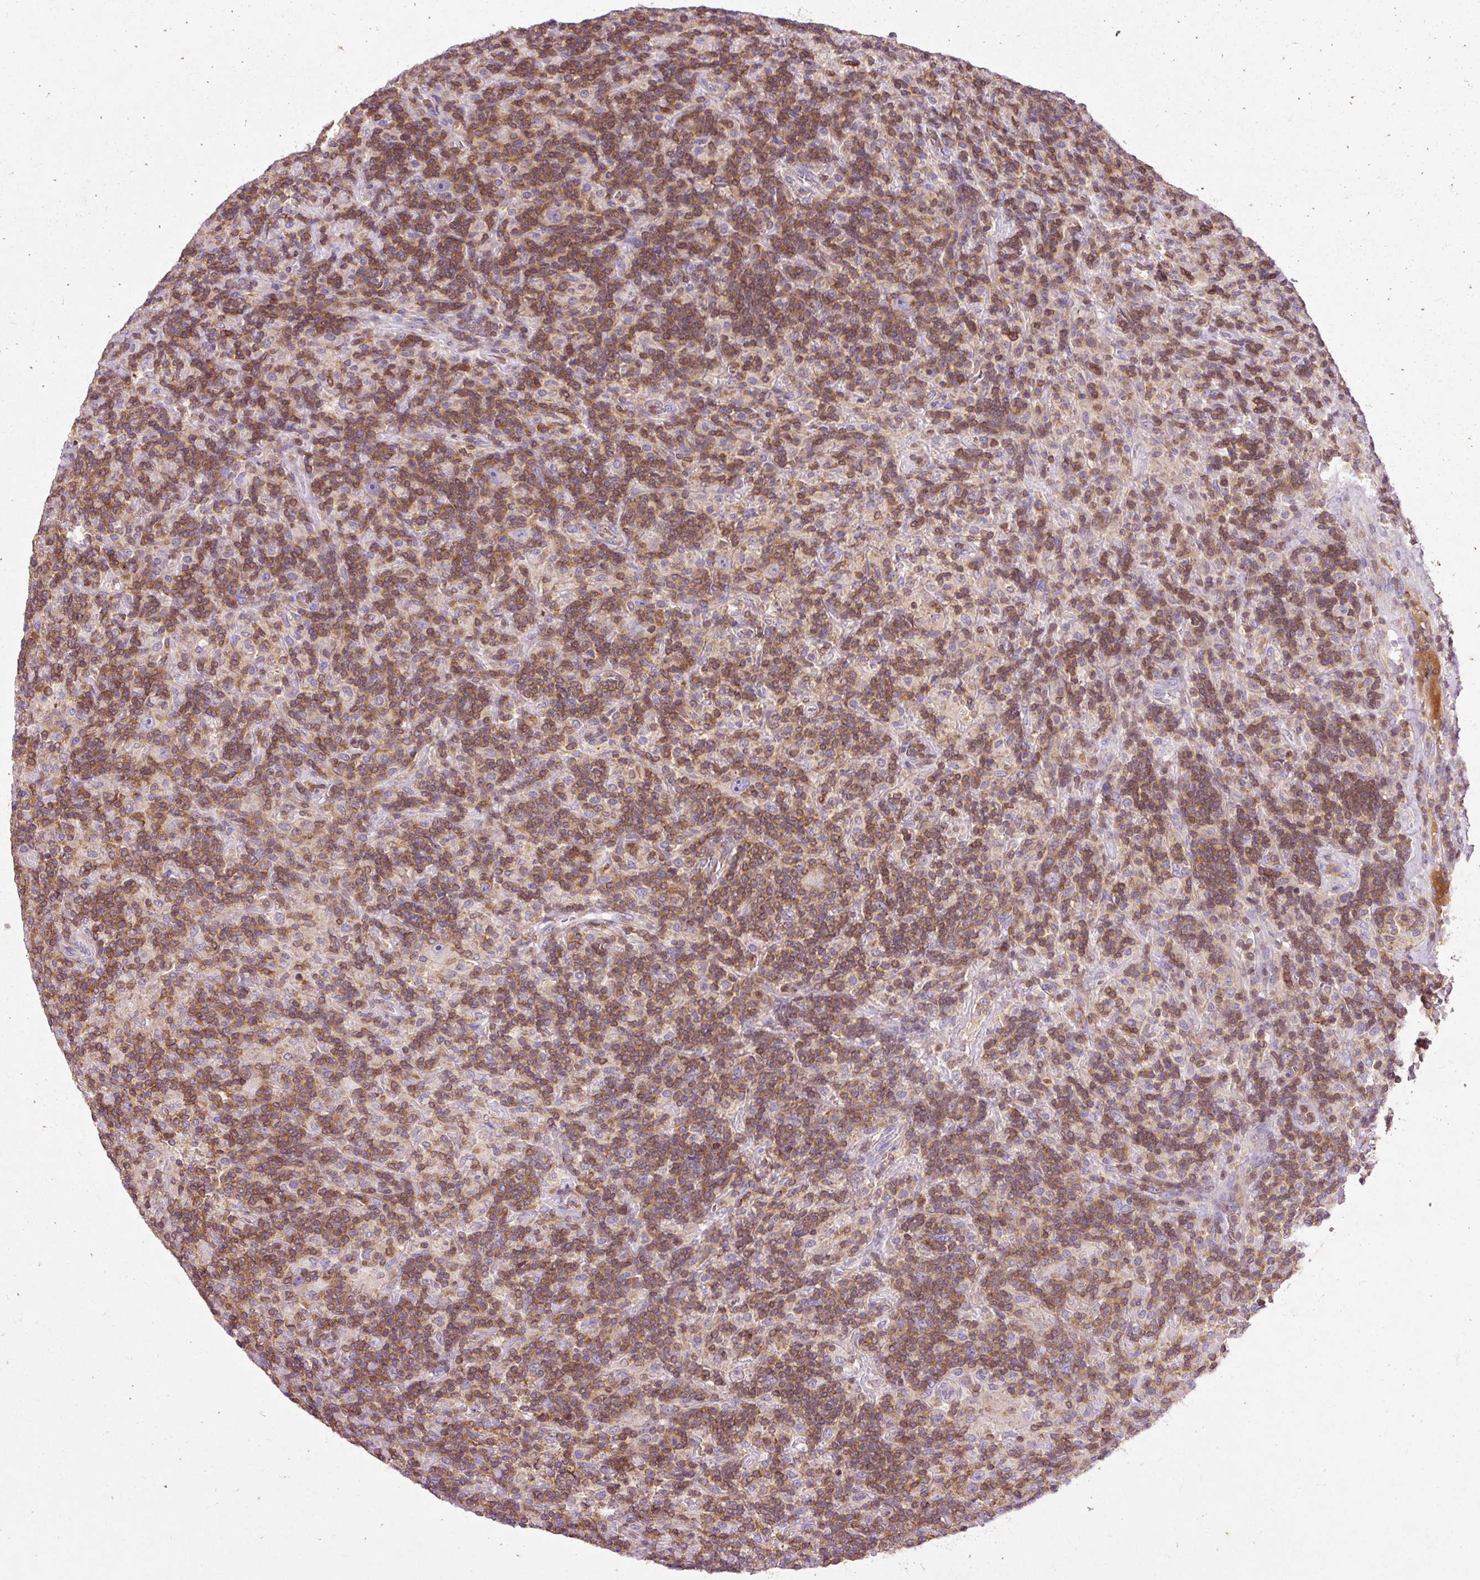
{"staining": {"intensity": "negative", "quantity": "none", "location": "none"}, "tissue": "lymphoma", "cell_type": "Tumor cells", "image_type": "cancer", "snomed": [{"axis": "morphology", "description": "Hodgkin's disease, NOS"}, {"axis": "topography", "description": "Lymph node"}], "caption": "IHC of lymphoma exhibits no positivity in tumor cells.", "gene": "IMMT", "patient": {"sex": "male", "age": 70}}